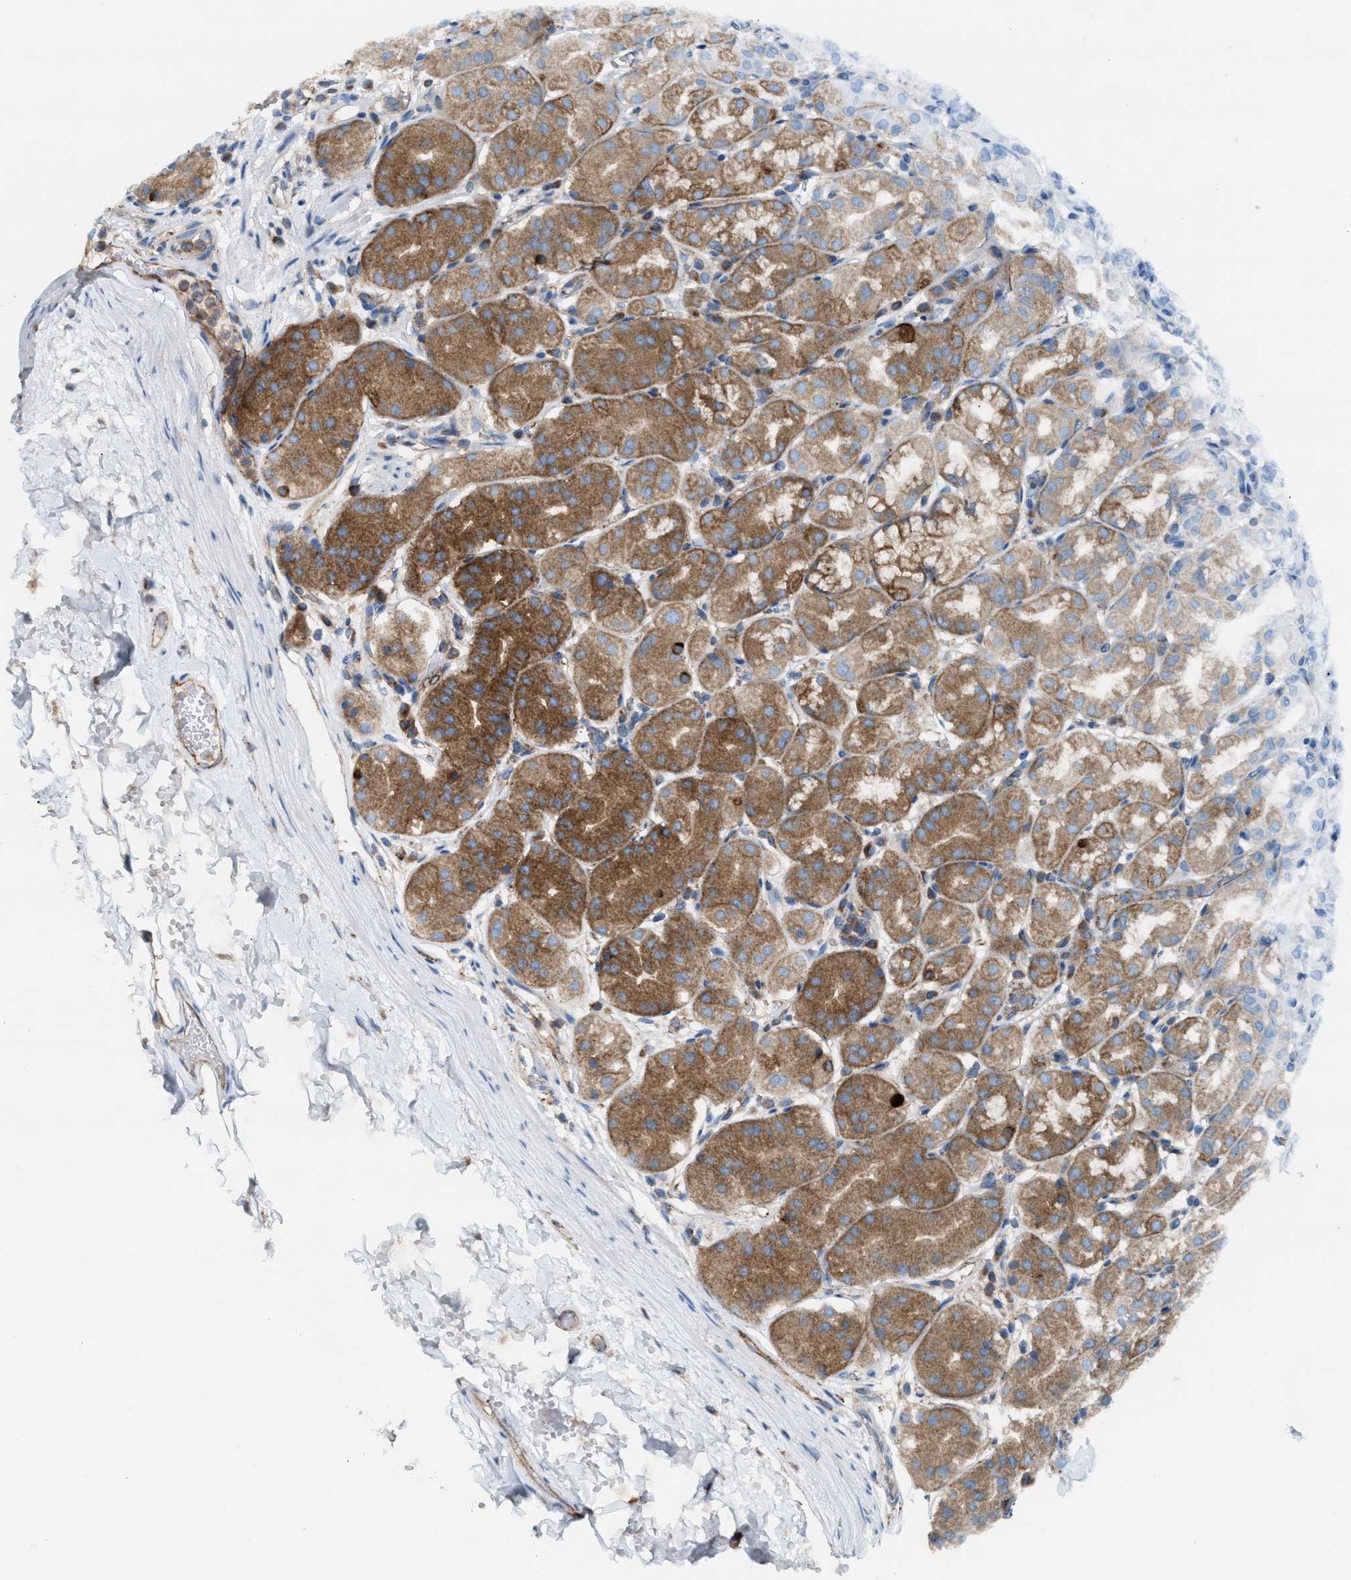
{"staining": {"intensity": "moderate", "quantity": ">75%", "location": "cytoplasmic/membranous"}, "tissue": "stomach", "cell_type": "Glandular cells", "image_type": "normal", "snomed": [{"axis": "morphology", "description": "Normal tissue, NOS"}, {"axis": "topography", "description": "Stomach"}, {"axis": "topography", "description": "Stomach, lower"}], "caption": "Immunohistochemistry (IHC) photomicrograph of benign stomach: stomach stained using immunohistochemistry (IHC) shows medium levels of moderate protein expression localized specifically in the cytoplasmic/membranous of glandular cells, appearing as a cytoplasmic/membranous brown color.", "gene": "TBC1D15", "patient": {"sex": "female", "age": 56}}